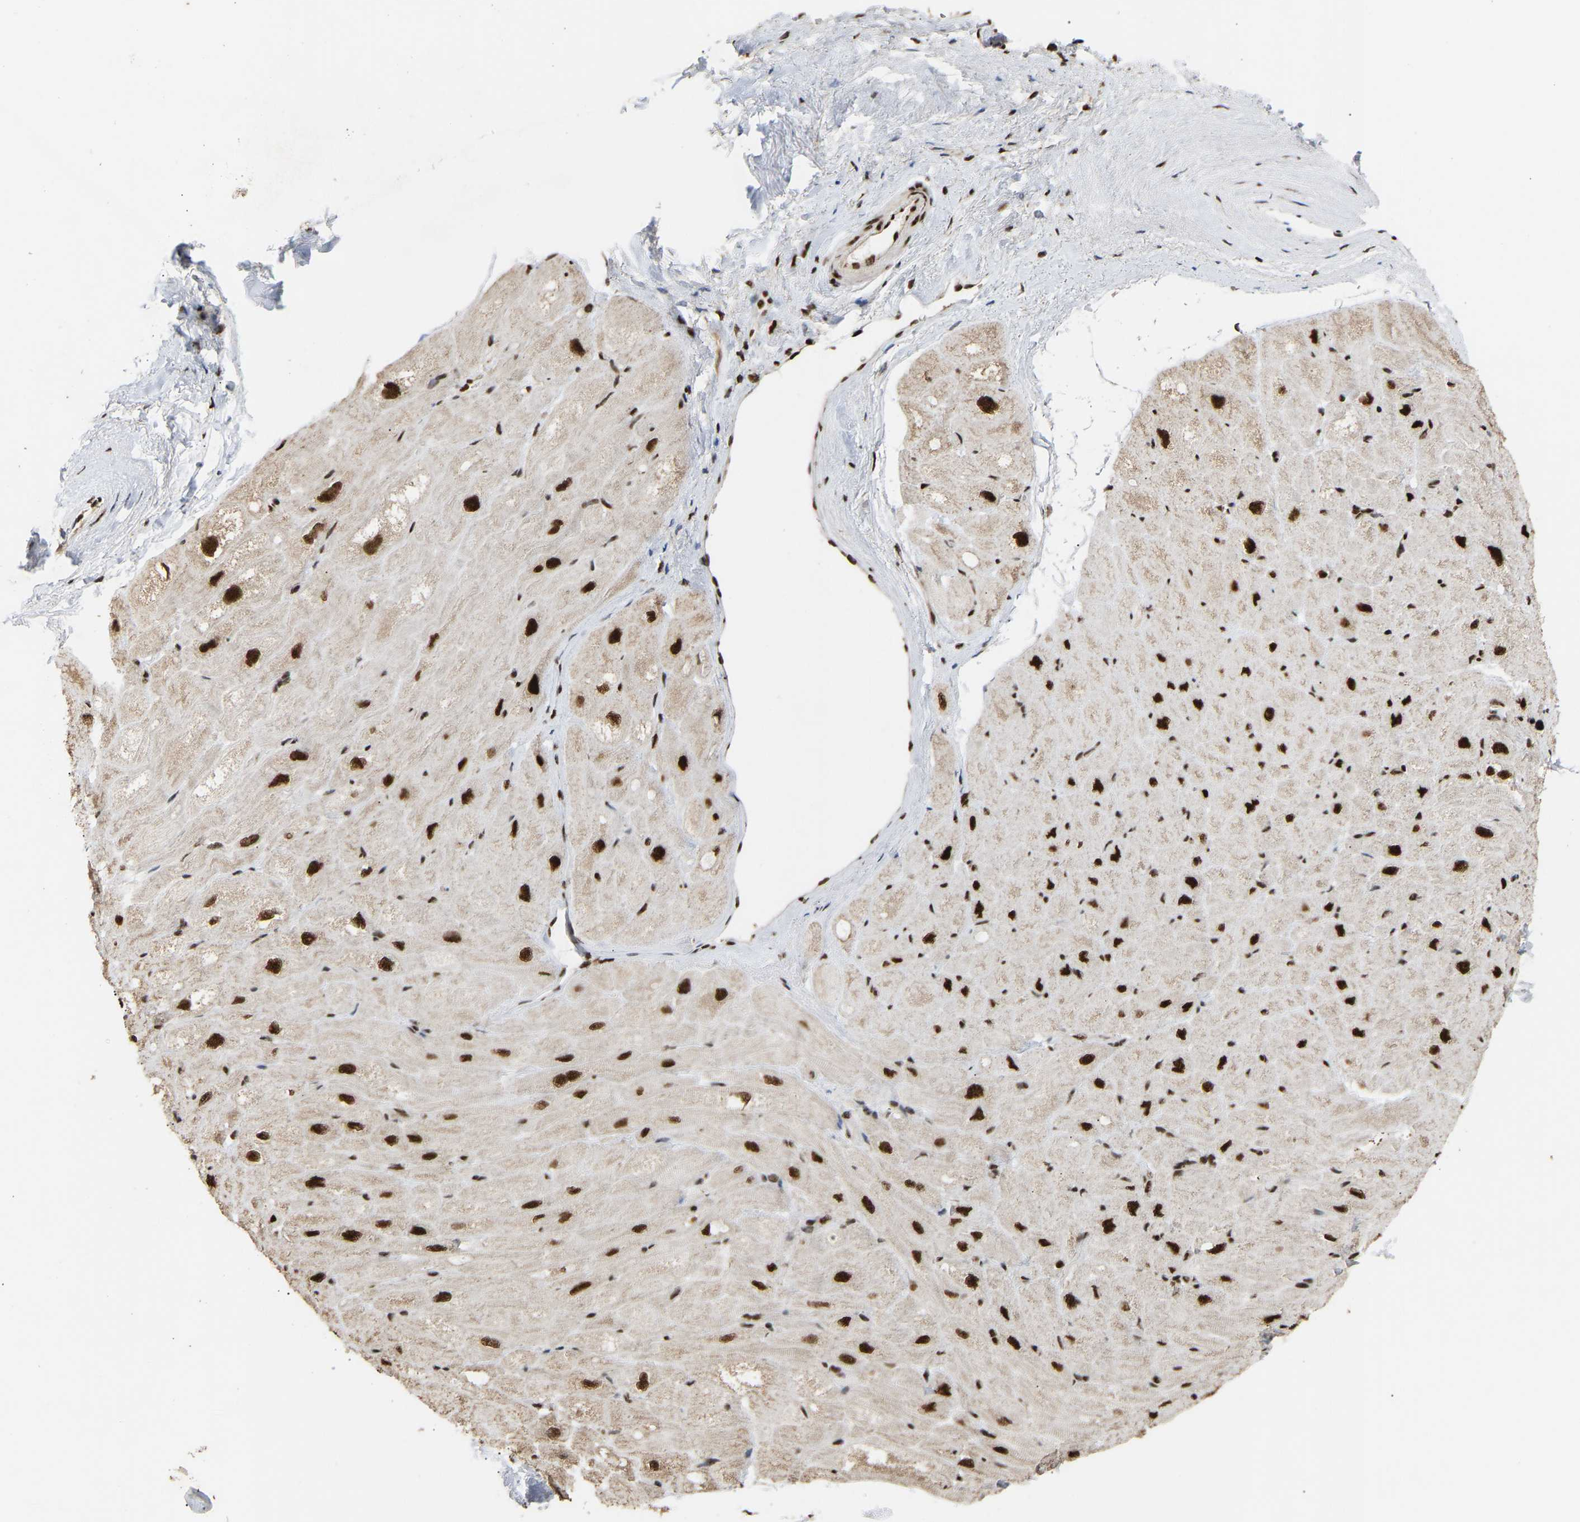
{"staining": {"intensity": "strong", "quantity": "25%-75%", "location": "nuclear"}, "tissue": "heart muscle", "cell_type": "Cardiomyocytes", "image_type": "normal", "snomed": [{"axis": "morphology", "description": "Normal tissue, NOS"}, {"axis": "topography", "description": "Heart"}], "caption": "Protein expression analysis of normal heart muscle reveals strong nuclear staining in about 25%-75% of cardiomyocytes.", "gene": "ALYREF", "patient": {"sex": "male", "age": 49}}